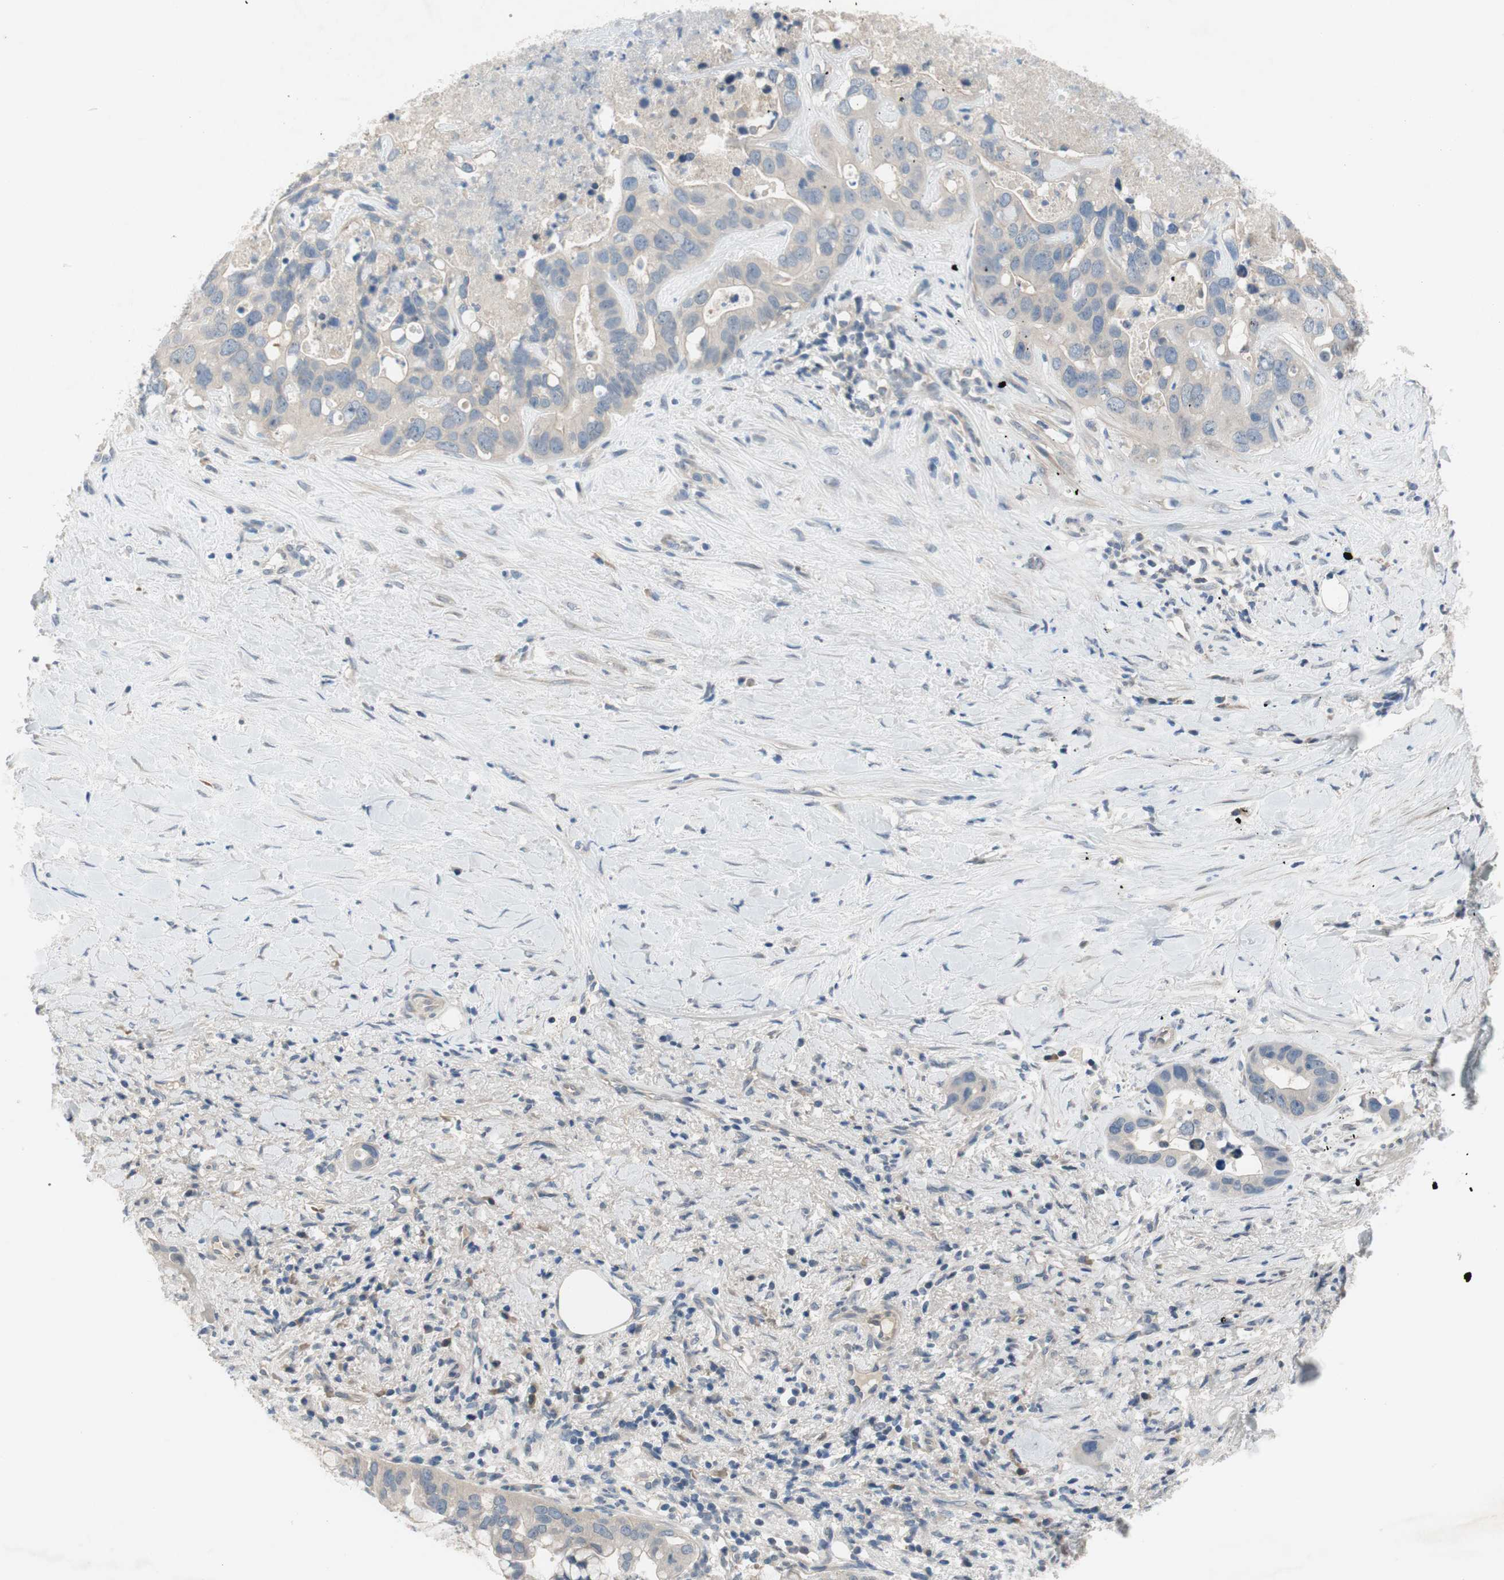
{"staining": {"intensity": "negative", "quantity": "none", "location": "none"}, "tissue": "liver cancer", "cell_type": "Tumor cells", "image_type": "cancer", "snomed": [{"axis": "morphology", "description": "Cholangiocarcinoma"}, {"axis": "topography", "description": "Liver"}], "caption": "DAB (3,3'-diaminobenzidine) immunohistochemical staining of liver cholangiocarcinoma exhibits no significant staining in tumor cells.", "gene": "TACR3", "patient": {"sex": "female", "age": 65}}